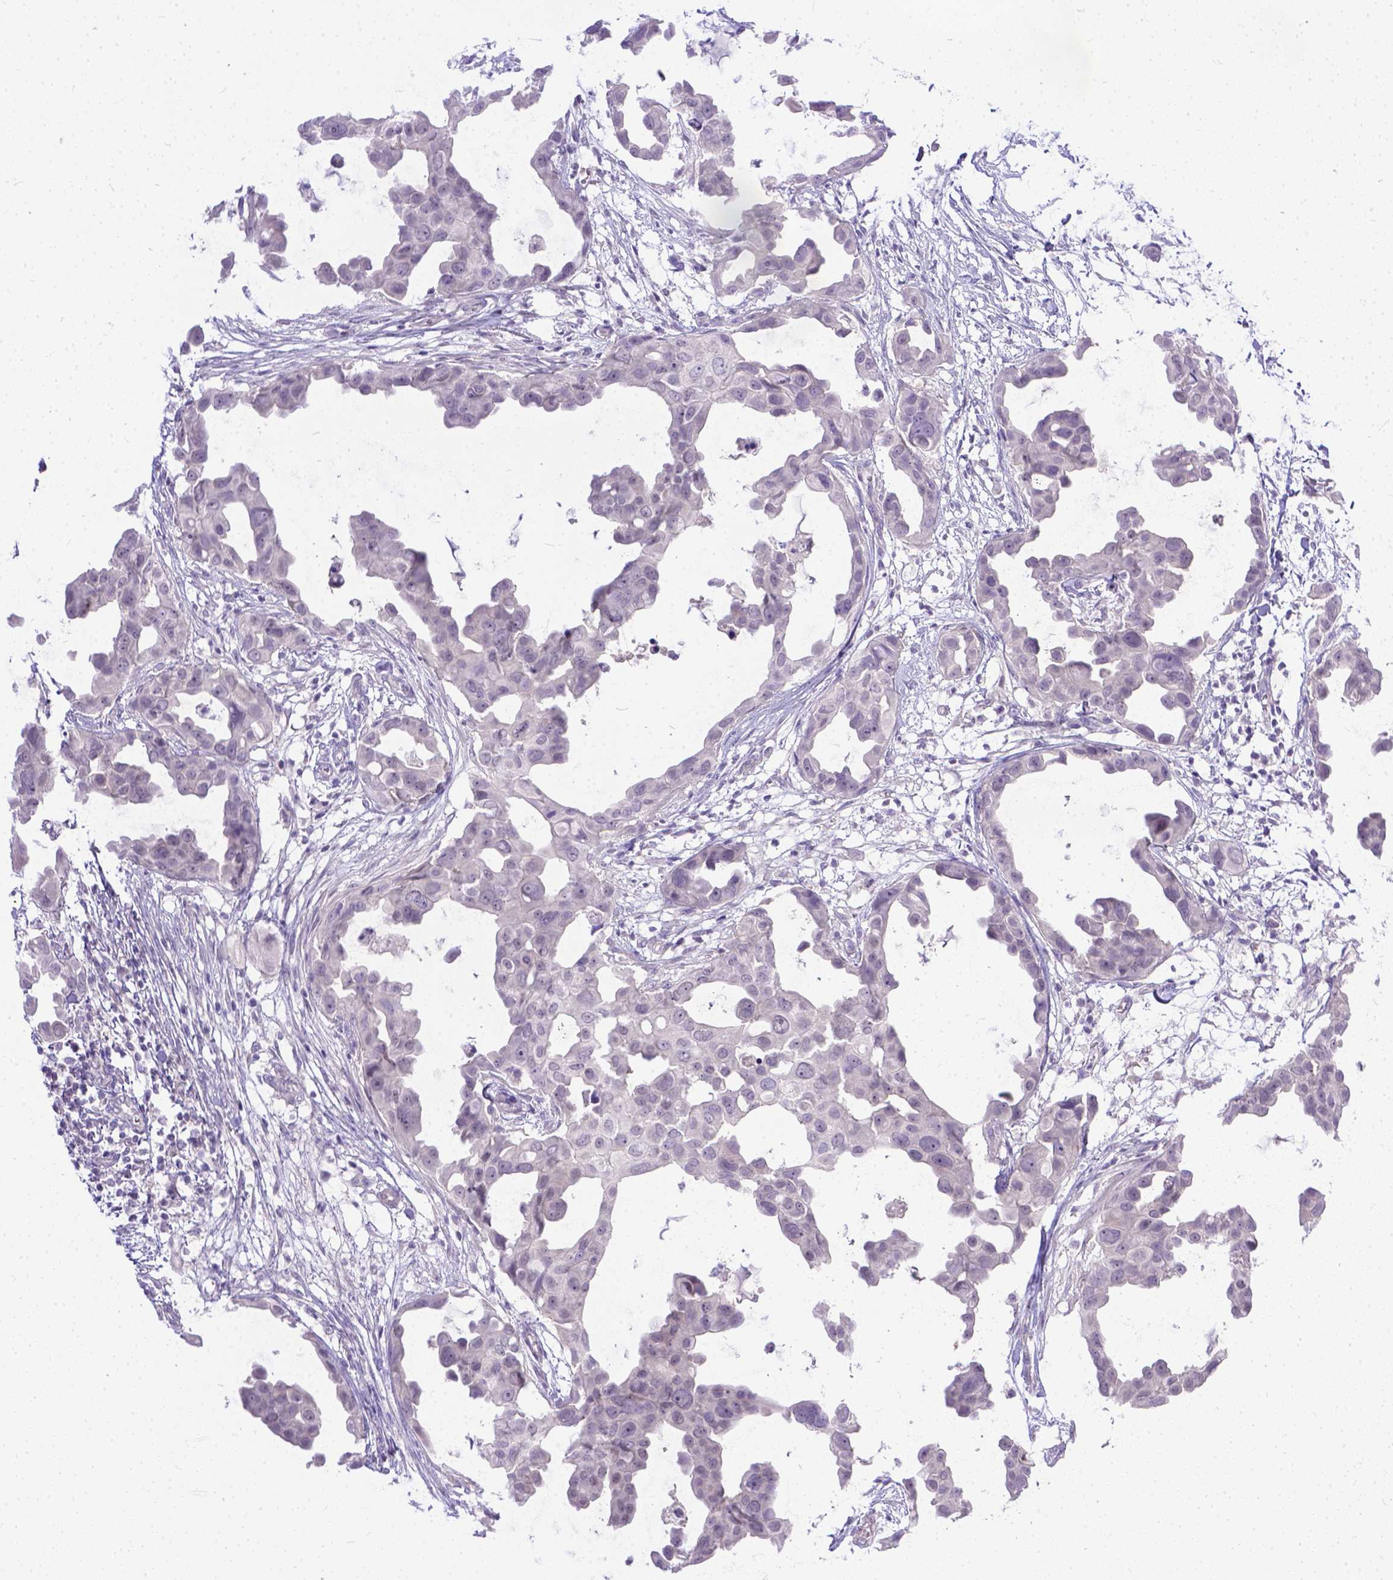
{"staining": {"intensity": "negative", "quantity": "none", "location": "none"}, "tissue": "breast cancer", "cell_type": "Tumor cells", "image_type": "cancer", "snomed": [{"axis": "morphology", "description": "Duct carcinoma"}, {"axis": "topography", "description": "Breast"}], "caption": "Human infiltrating ductal carcinoma (breast) stained for a protein using immunohistochemistry (IHC) demonstrates no positivity in tumor cells.", "gene": "TTLL6", "patient": {"sex": "female", "age": 38}}